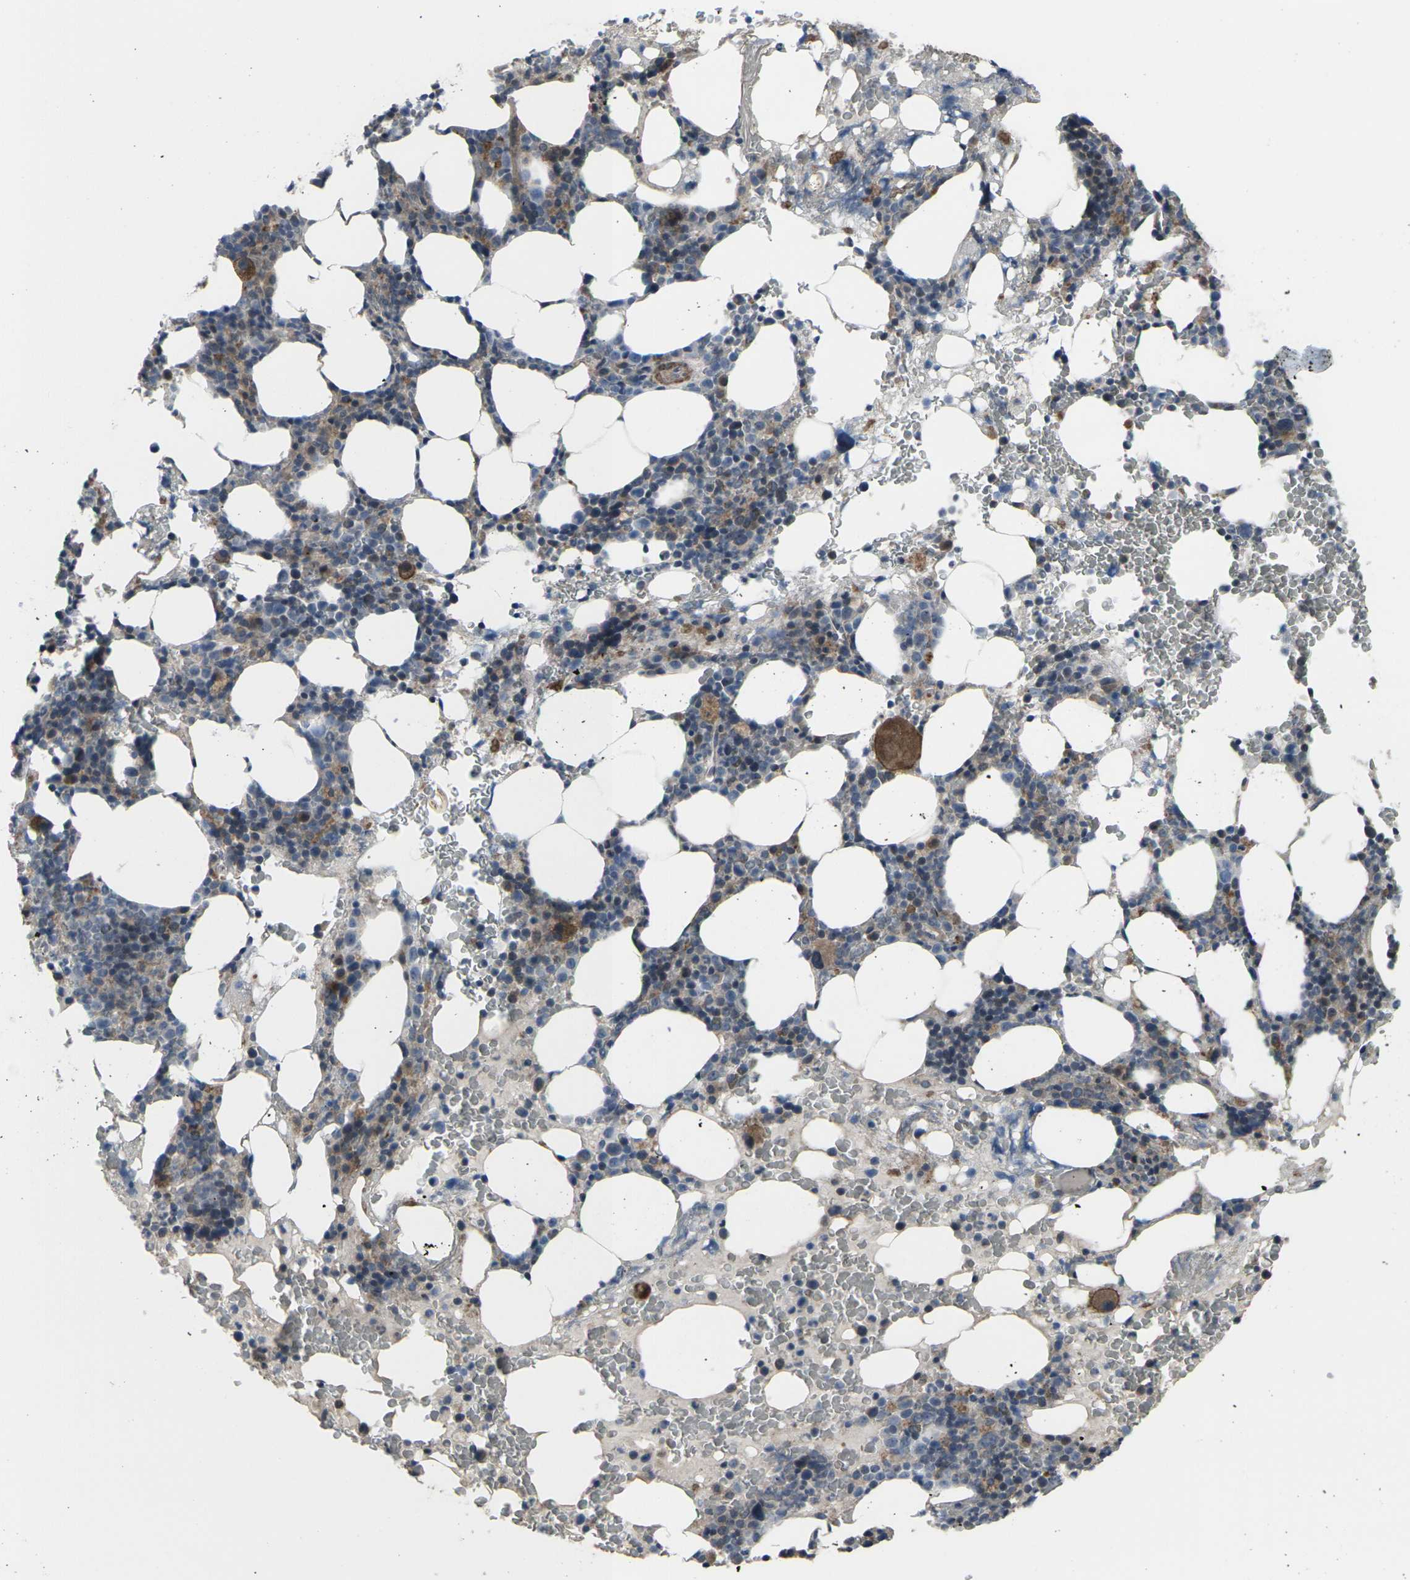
{"staining": {"intensity": "moderate", "quantity": "25%-75%", "location": "cytoplasmic/membranous"}, "tissue": "bone marrow", "cell_type": "Hematopoietic cells", "image_type": "normal", "snomed": [{"axis": "morphology", "description": "Normal tissue, NOS"}, {"axis": "morphology", "description": "Inflammation, NOS"}, {"axis": "topography", "description": "Bone marrow"}], "caption": "The micrograph reveals staining of benign bone marrow, revealing moderate cytoplasmic/membranous protein expression (brown color) within hematopoietic cells.", "gene": "CCR10", "patient": {"sex": "female", "age": 84}}